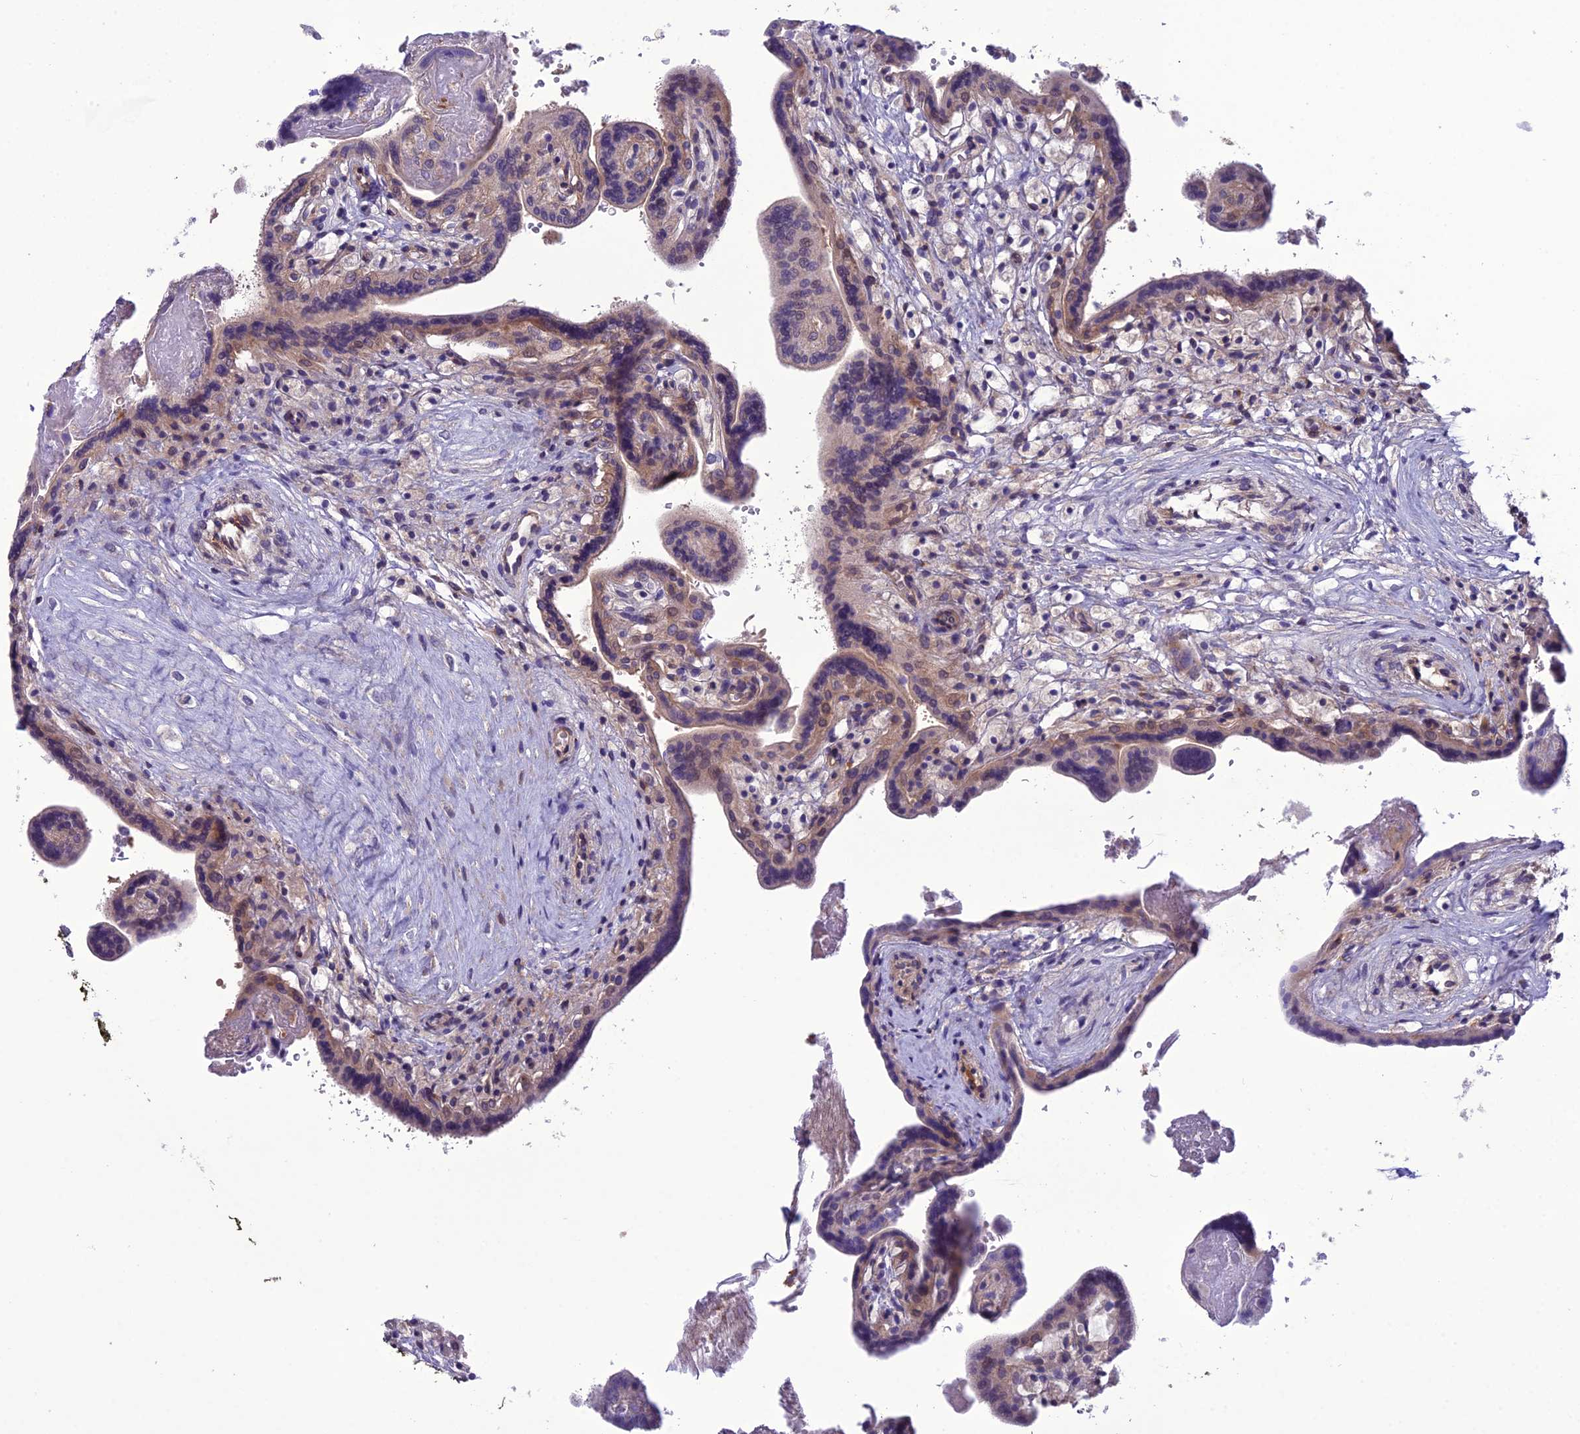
{"staining": {"intensity": "weak", "quantity": "25%-75%", "location": "cytoplasmic/membranous,nuclear"}, "tissue": "placenta", "cell_type": "Trophoblastic cells", "image_type": "normal", "snomed": [{"axis": "morphology", "description": "Normal tissue, NOS"}, {"axis": "topography", "description": "Placenta"}], "caption": "Weak cytoplasmic/membranous,nuclear positivity is present in about 25%-75% of trophoblastic cells in benign placenta.", "gene": "GDF6", "patient": {"sex": "female", "age": 37}}